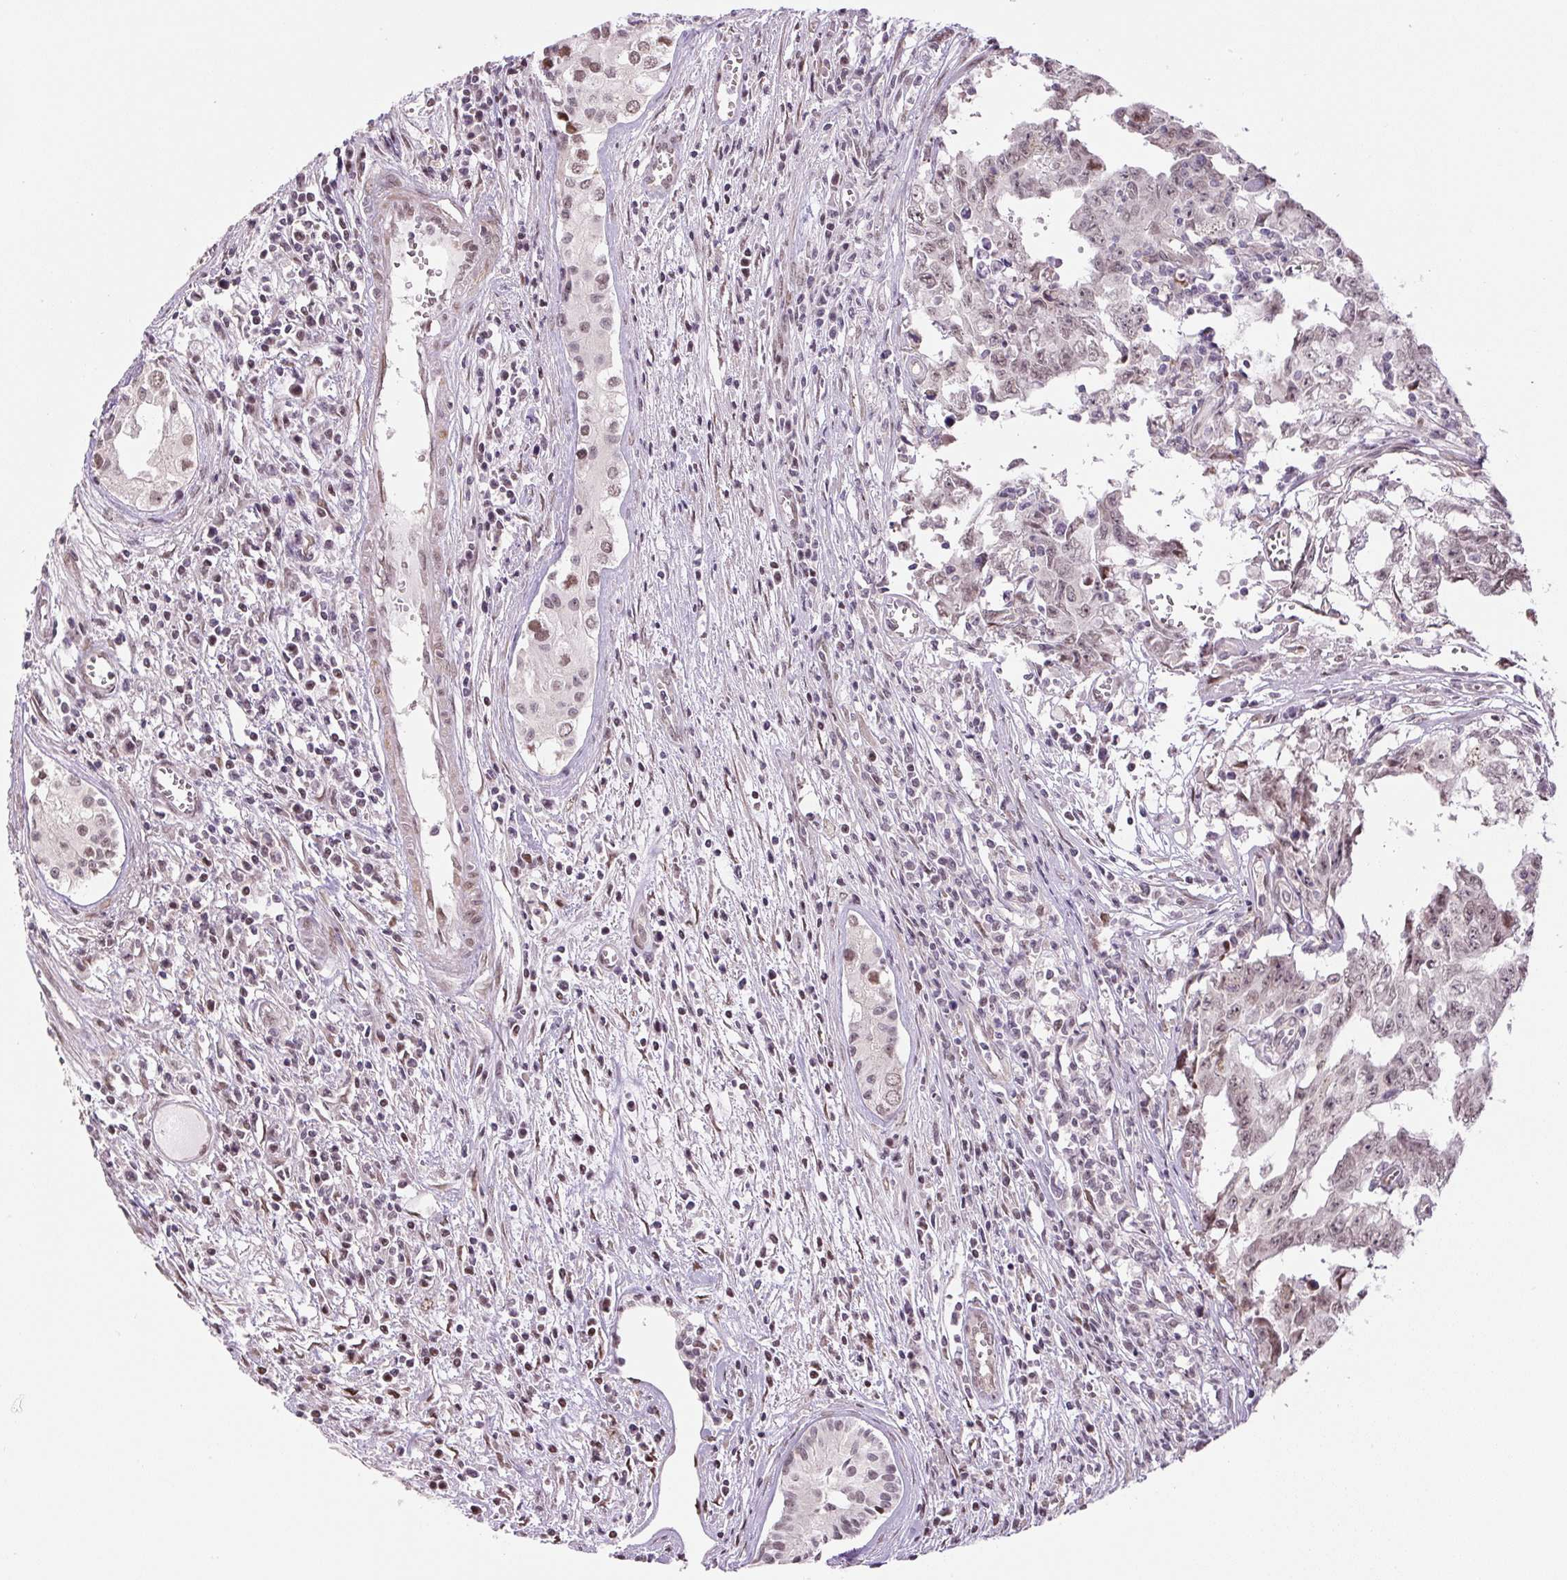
{"staining": {"intensity": "weak", "quantity": "25%-75%", "location": "nuclear"}, "tissue": "testis cancer", "cell_type": "Tumor cells", "image_type": "cancer", "snomed": [{"axis": "morphology", "description": "Carcinoma, Embryonal, NOS"}, {"axis": "topography", "description": "Testis"}], "caption": "A brown stain labels weak nuclear expression of a protein in human embryonal carcinoma (testis) tumor cells. (DAB IHC with brightfield microscopy, high magnification).", "gene": "TCFL5", "patient": {"sex": "male", "age": 24}}